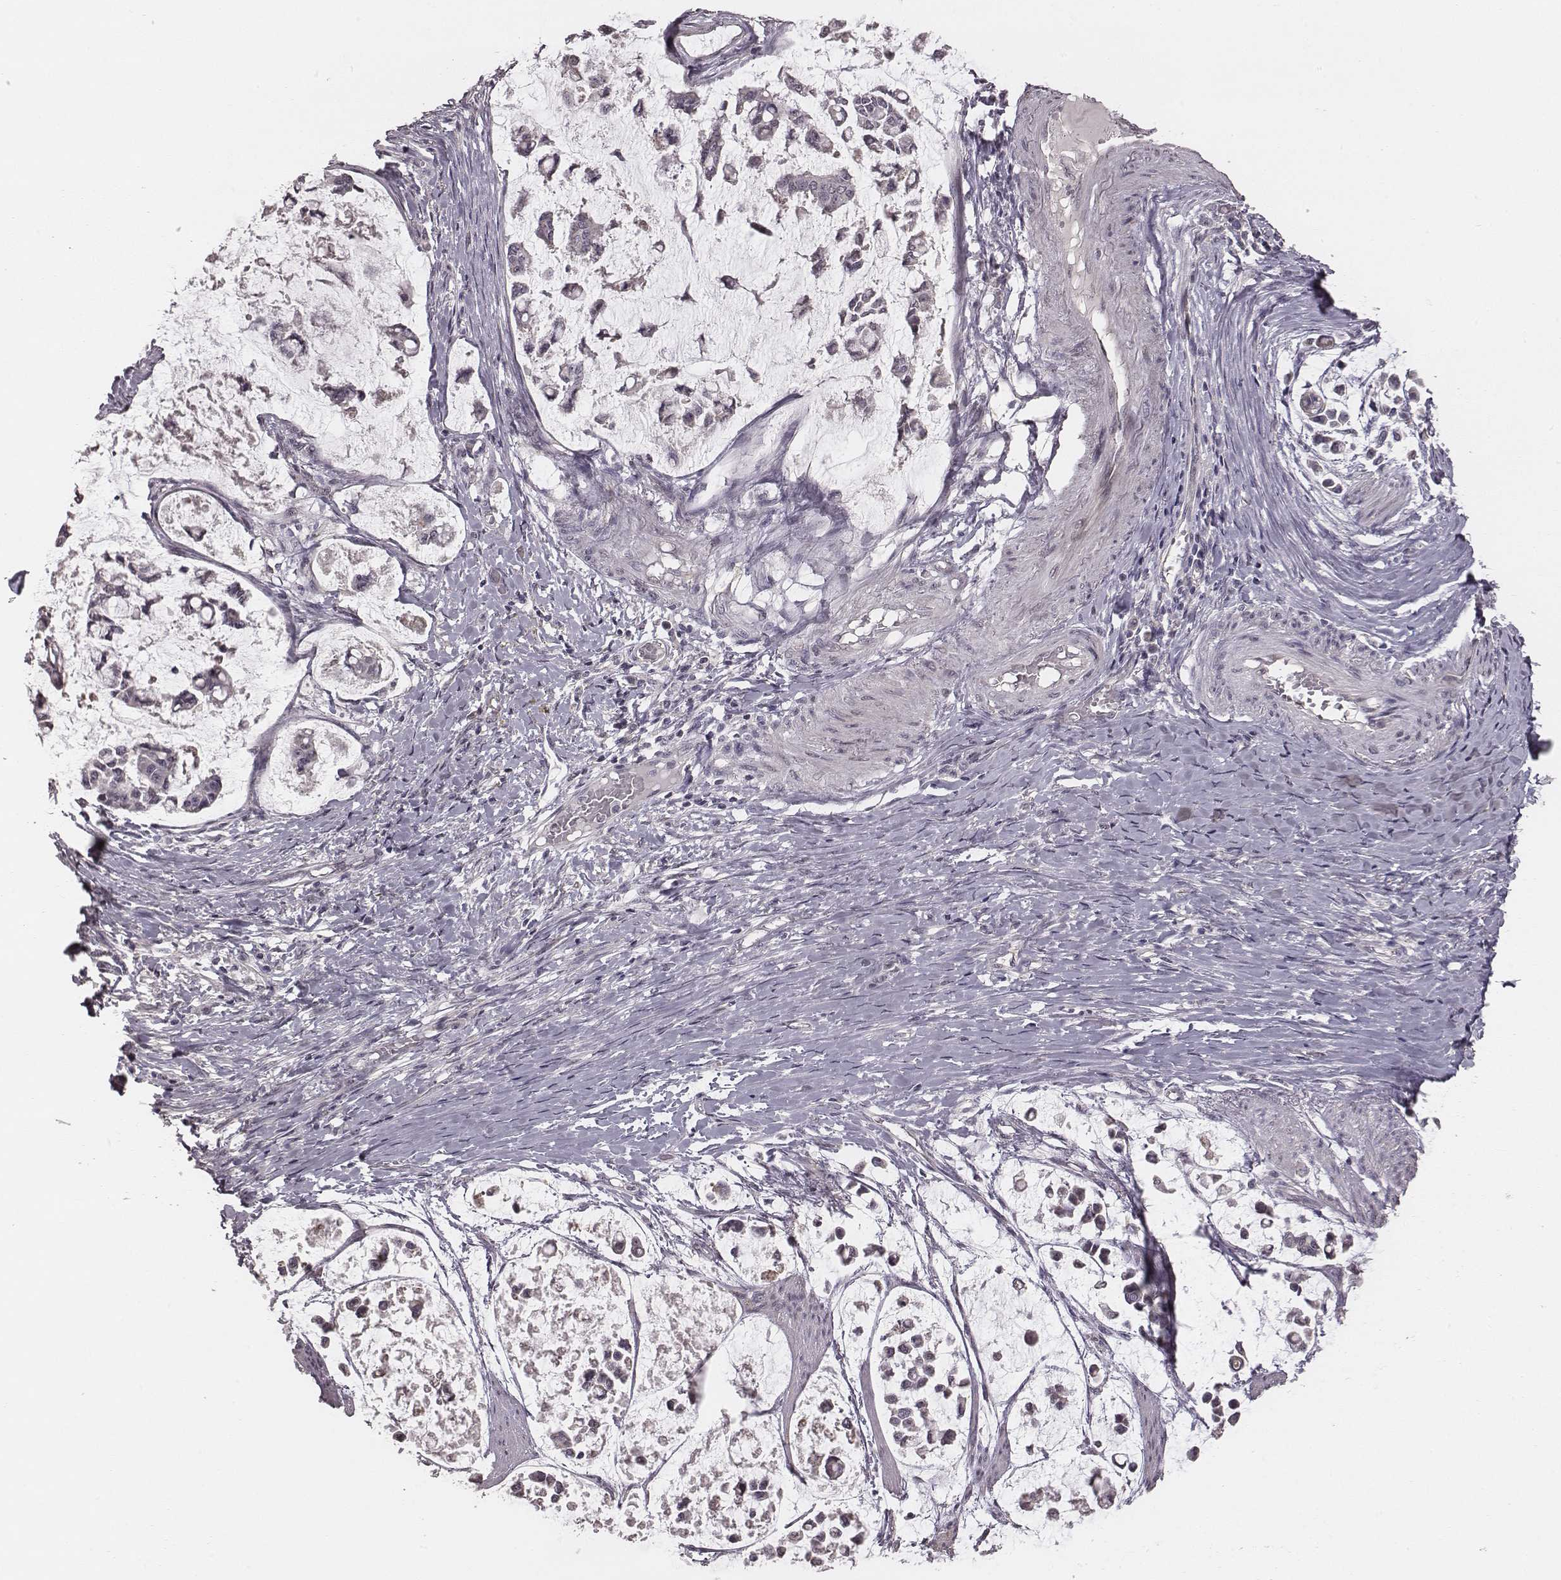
{"staining": {"intensity": "negative", "quantity": "none", "location": "none"}, "tissue": "stomach cancer", "cell_type": "Tumor cells", "image_type": "cancer", "snomed": [{"axis": "morphology", "description": "Adenocarcinoma, NOS"}, {"axis": "topography", "description": "Stomach"}], "caption": "Histopathology image shows no protein expression in tumor cells of adenocarcinoma (stomach) tissue.", "gene": "SLC7A4", "patient": {"sex": "male", "age": 82}}